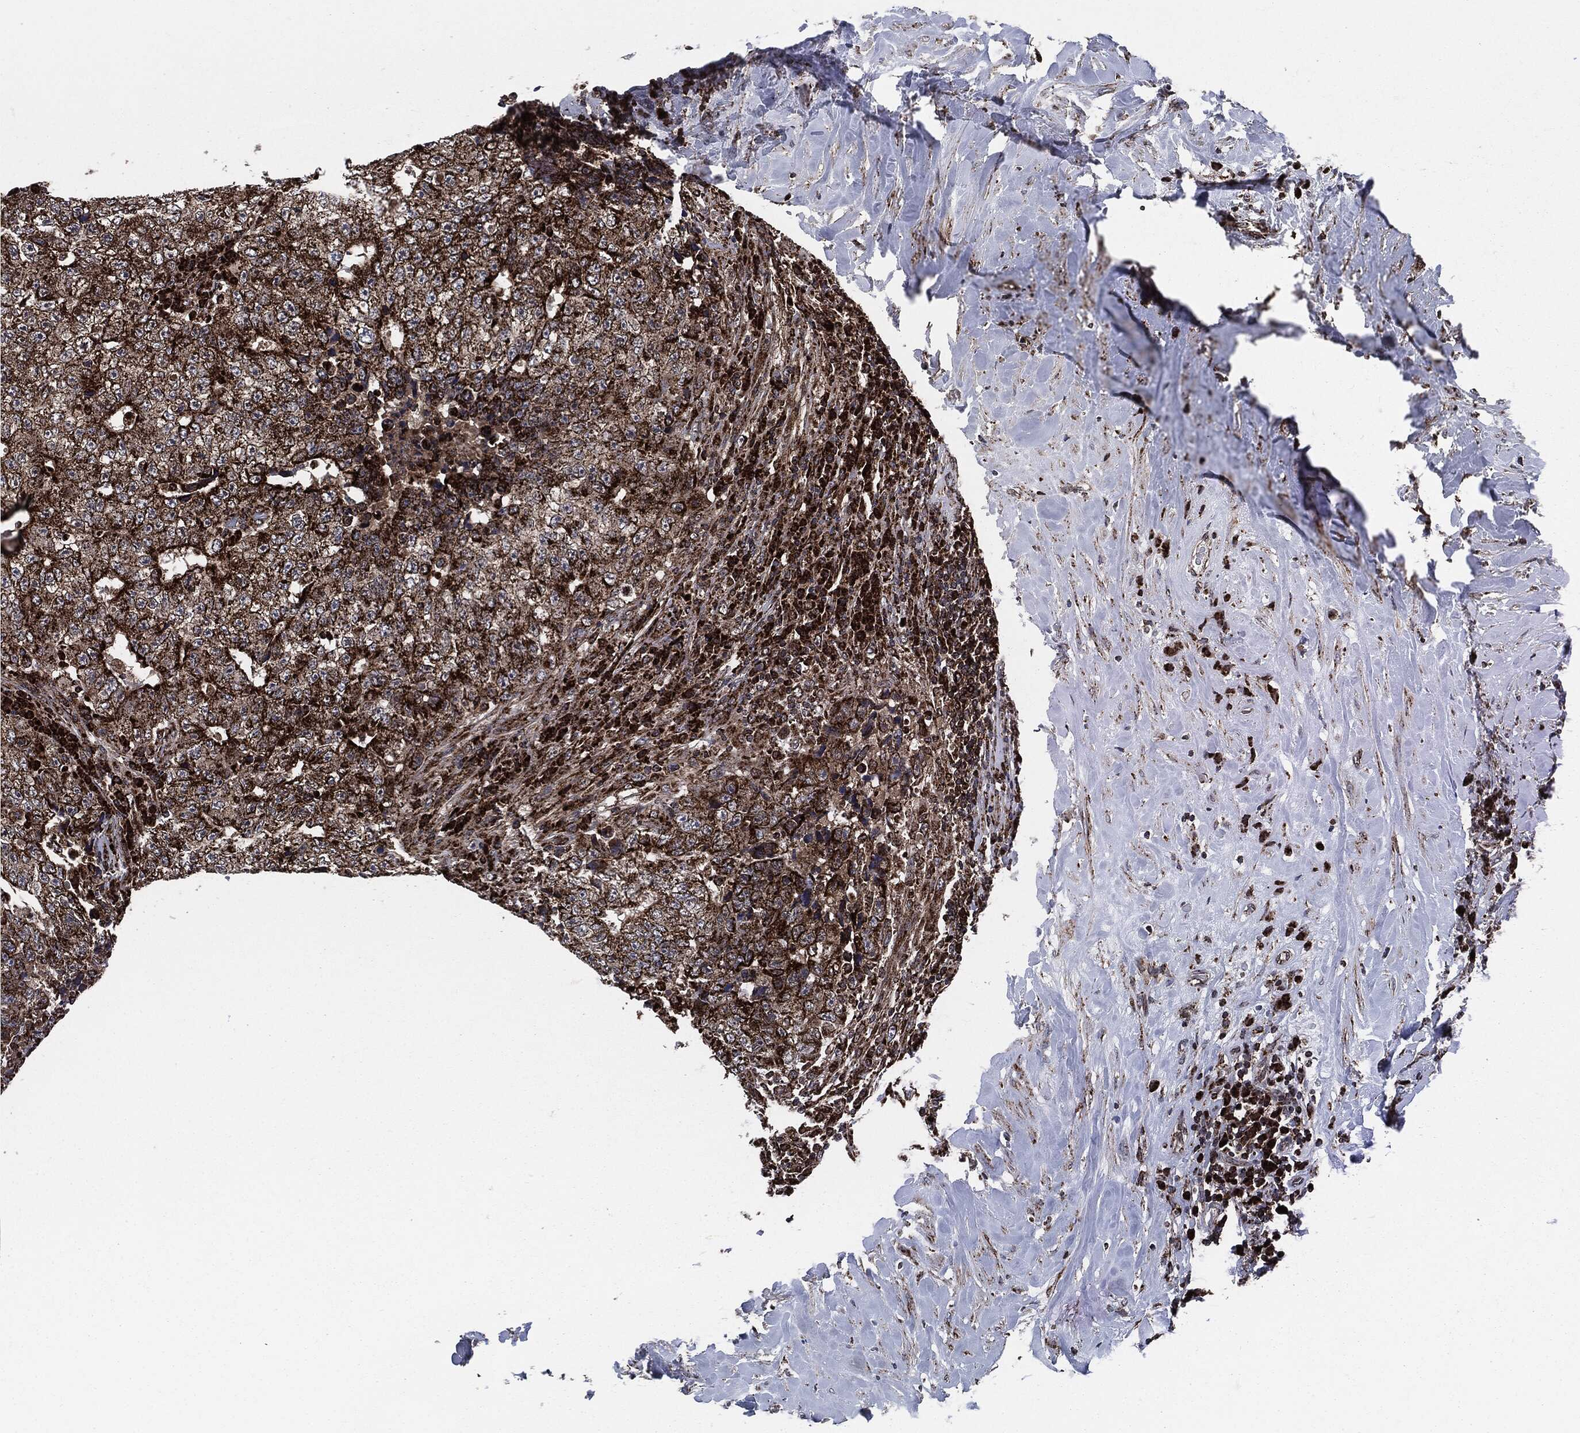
{"staining": {"intensity": "strong", "quantity": "25%-75%", "location": "cytoplasmic/membranous"}, "tissue": "testis cancer", "cell_type": "Tumor cells", "image_type": "cancer", "snomed": [{"axis": "morphology", "description": "Necrosis, NOS"}, {"axis": "morphology", "description": "Carcinoma, Embryonal, NOS"}, {"axis": "topography", "description": "Testis"}], "caption": "Immunohistochemical staining of embryonal carcinoma (testis) shows strong cytoplasmic/membranous protein positivity in approximately 25%-75% of tumor cells.", "gene": "FH", "patient": {"sex": "male", "age": 19}}